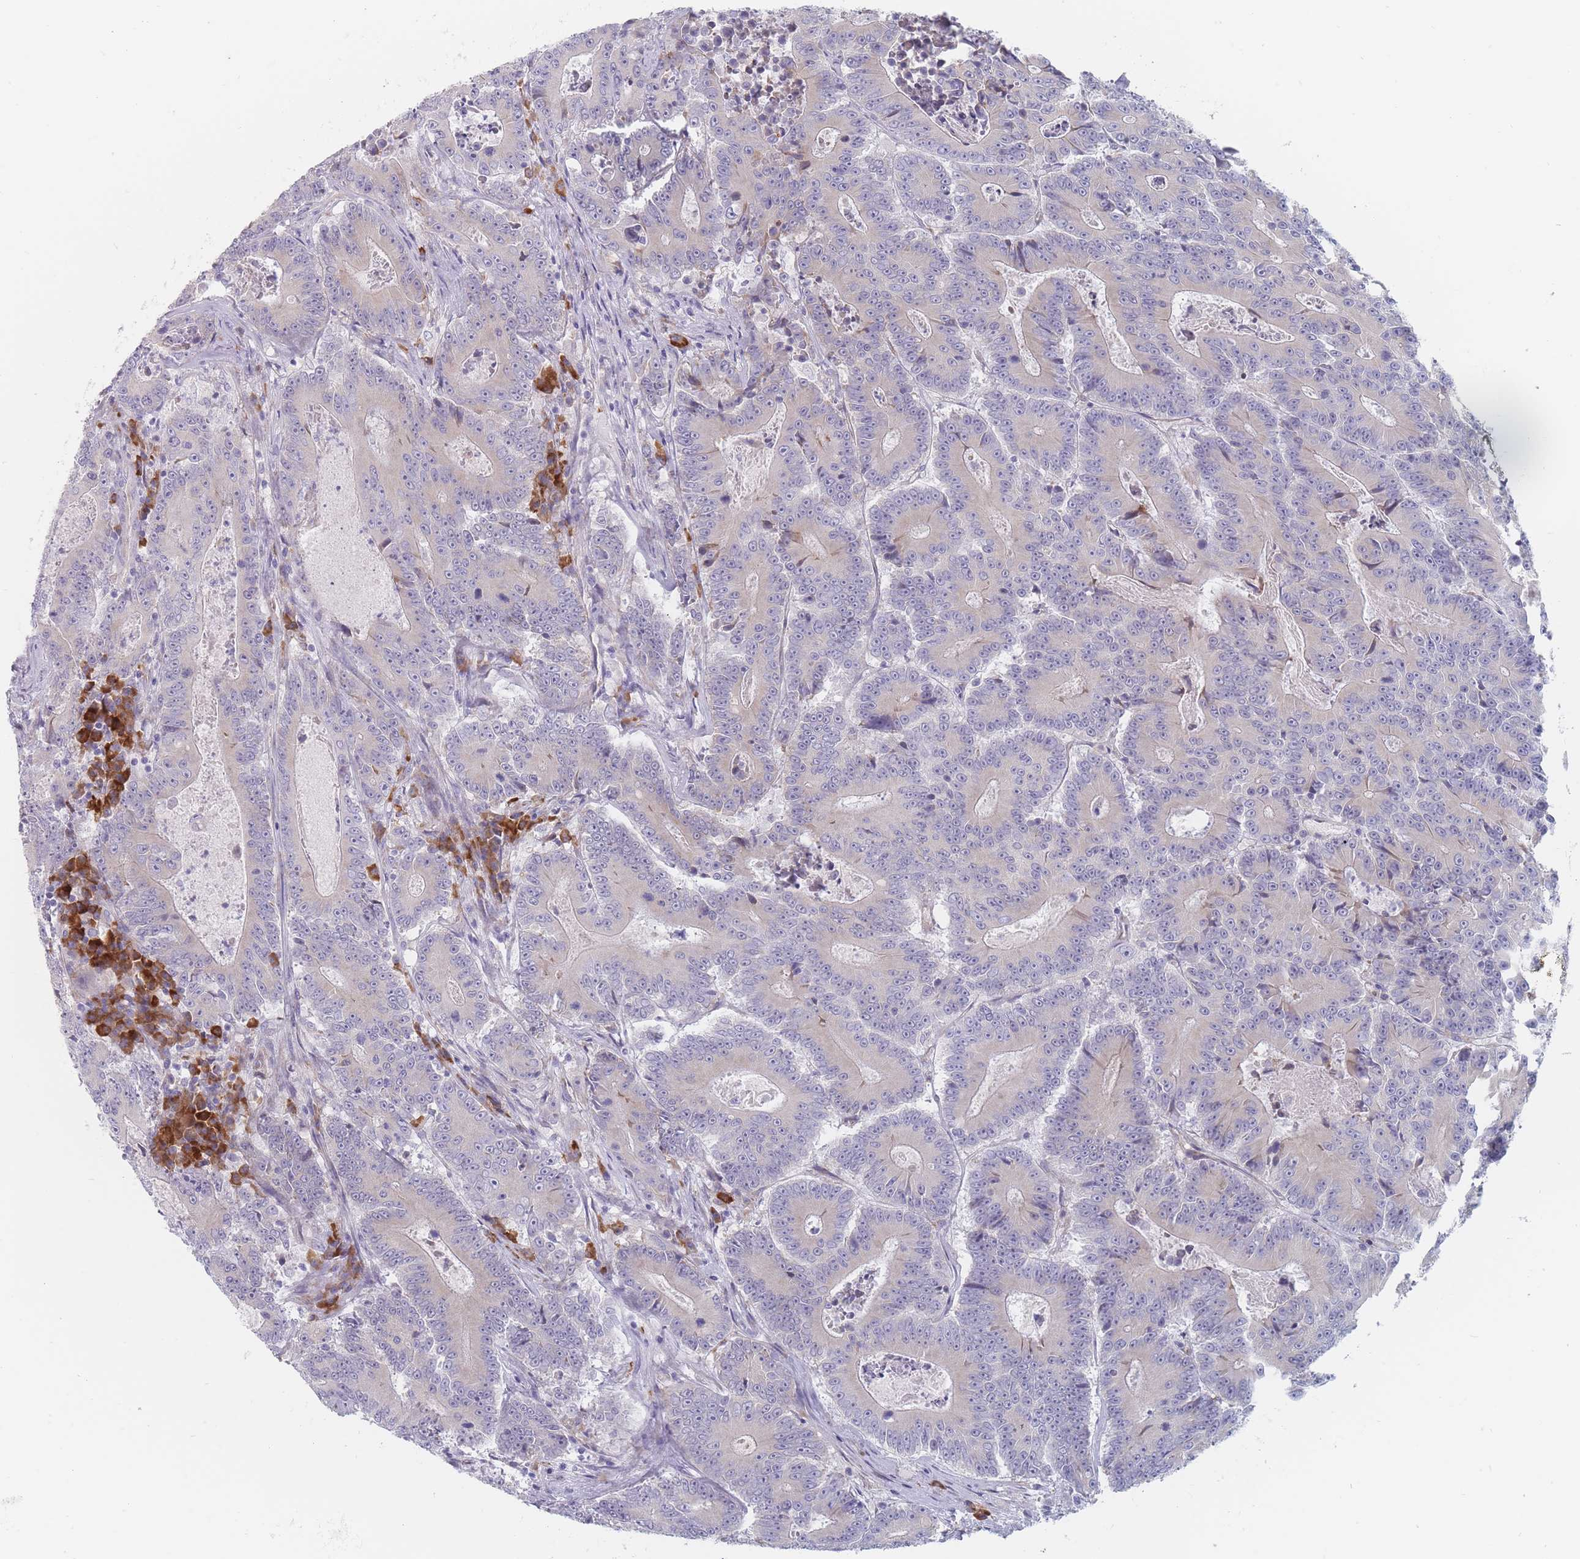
{"staining": {"intensity": "negative", "quantity": "none", "location": "none"}, "tissue": "colorectal cancer", "cell_type": "Tumor cells", "image_type": "cancer", "snomed": [{"axis": "morphology", "description": "Adenocarcinoma, NOS"}, {"axis": "topography", "description": "Colon"}], "caption": "IHC image of colorectal adenocarcinoma stained for a protein (brown), which demonstrates no staining in tumor cells.", "gene": "ERBIN", "patient": {"sex": "male", "age": 83}}